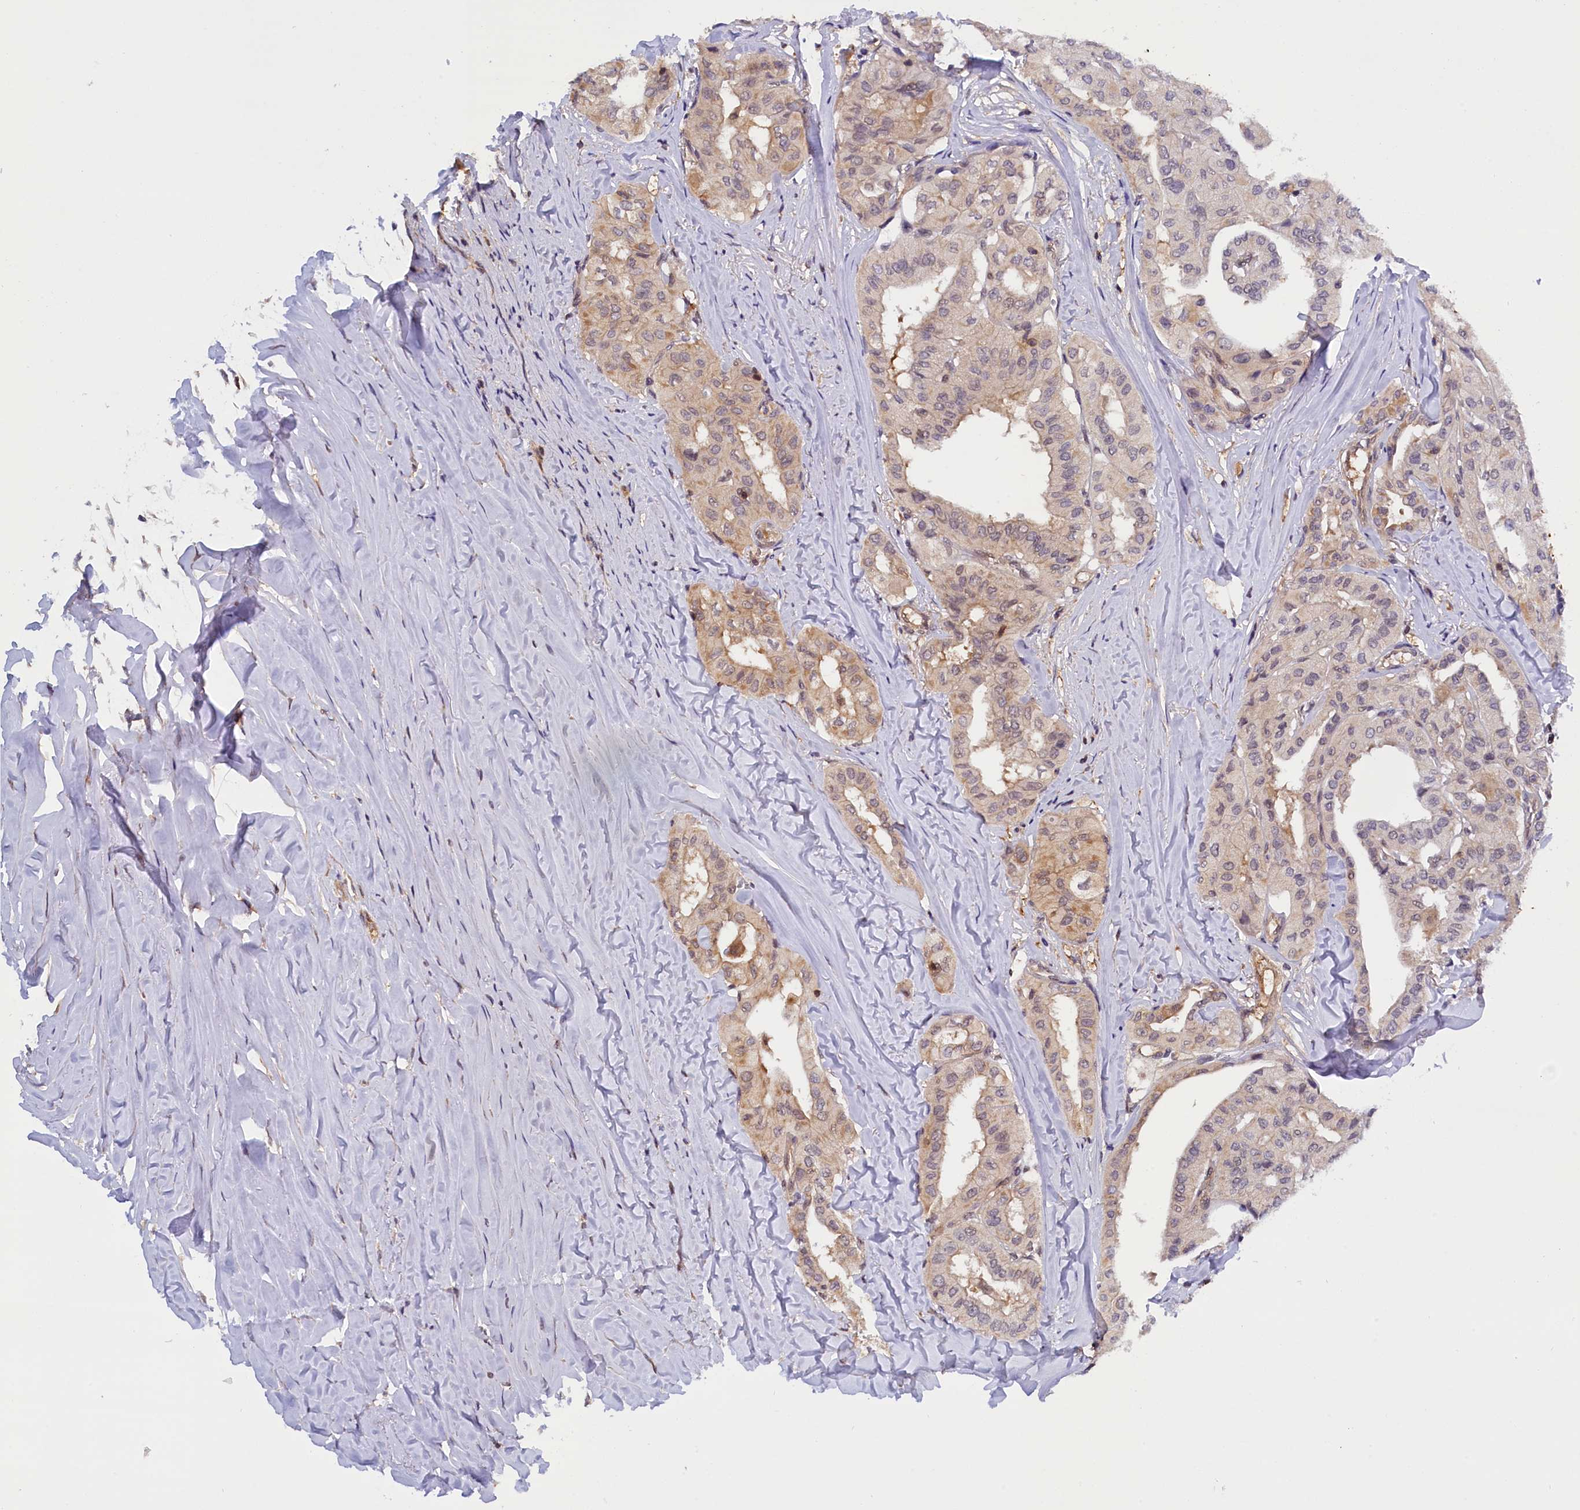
{"staining": {"intensity": "weak", "quantity": "<25%", "location": "cytoplasmic/membranous"}, "tissue": "thyroid cancer", "cell_type": "Tumor cells", "image_type": "cancer", "snomed": [{"axis": "morphology", "description": "Papillary adenocarcinoma, NOS"}, {"axis": "topography", "description": "Thyroid gland"}], "caption": "Immunohistochemistry (IHC) histopathology image of thyroid papillary adenocarcinoma stained for a protein (brown), which shows no expression in tumor cells.", "gene": "TBCB", "patient": {"sex": "female", "age": 59}}